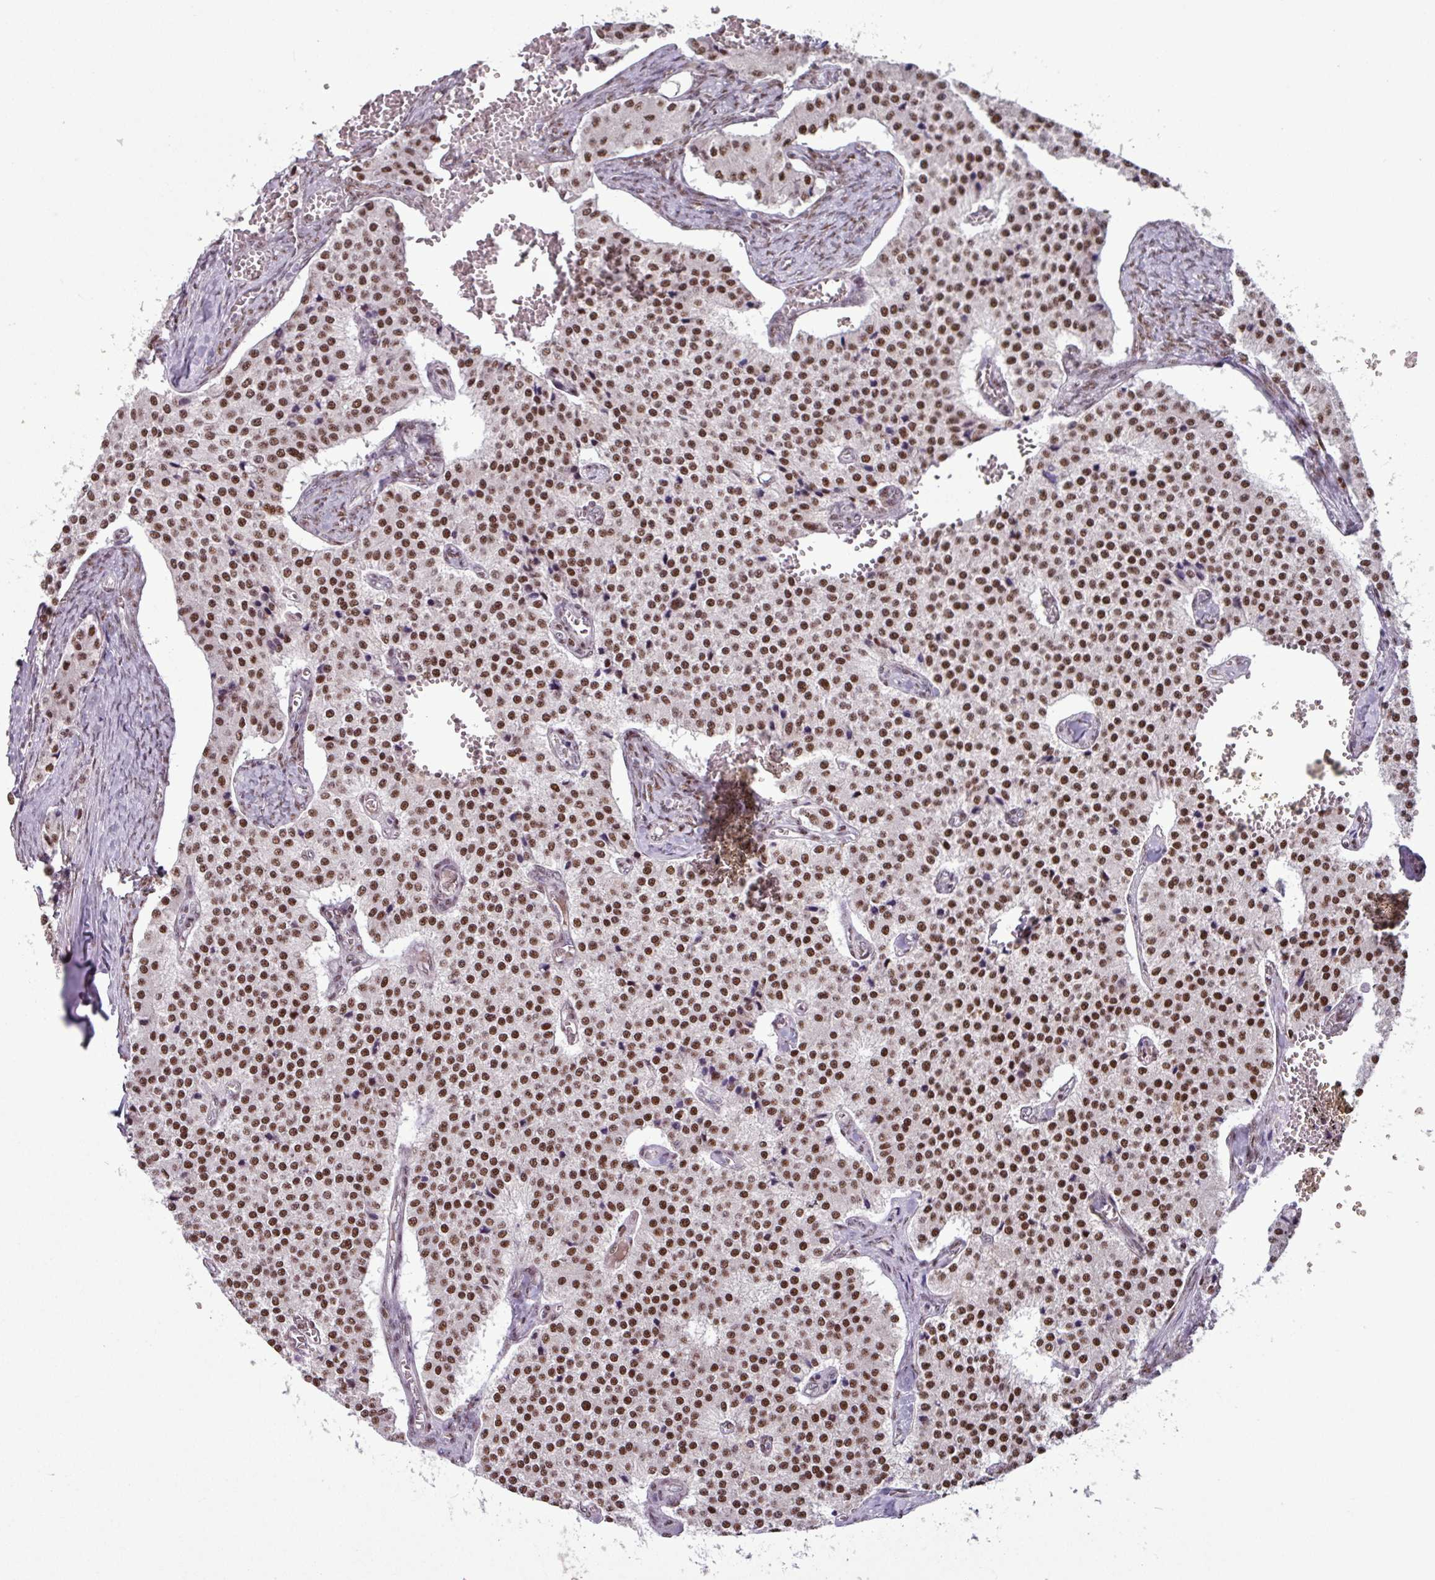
{"staining": {"intensity": "strong", "quantity": ">75%", "location": "nuclear"}, "tissue": "carcinoid", "cell_type": "Tumor cells", "image_type": "cancer", "snomed": [{"axis": "morphology", "description": "Carcinoid, malignant, NOS"}, {"axis": "topography", "description": "Colon"}], "caption": "Protein expression analysis of carcinoid (malignant) demonstrates strong nuclear positivity in about >75% of tumor cells.", "gene": "IRF2BPL", "patient": {"sex": "female", "age": 52}}